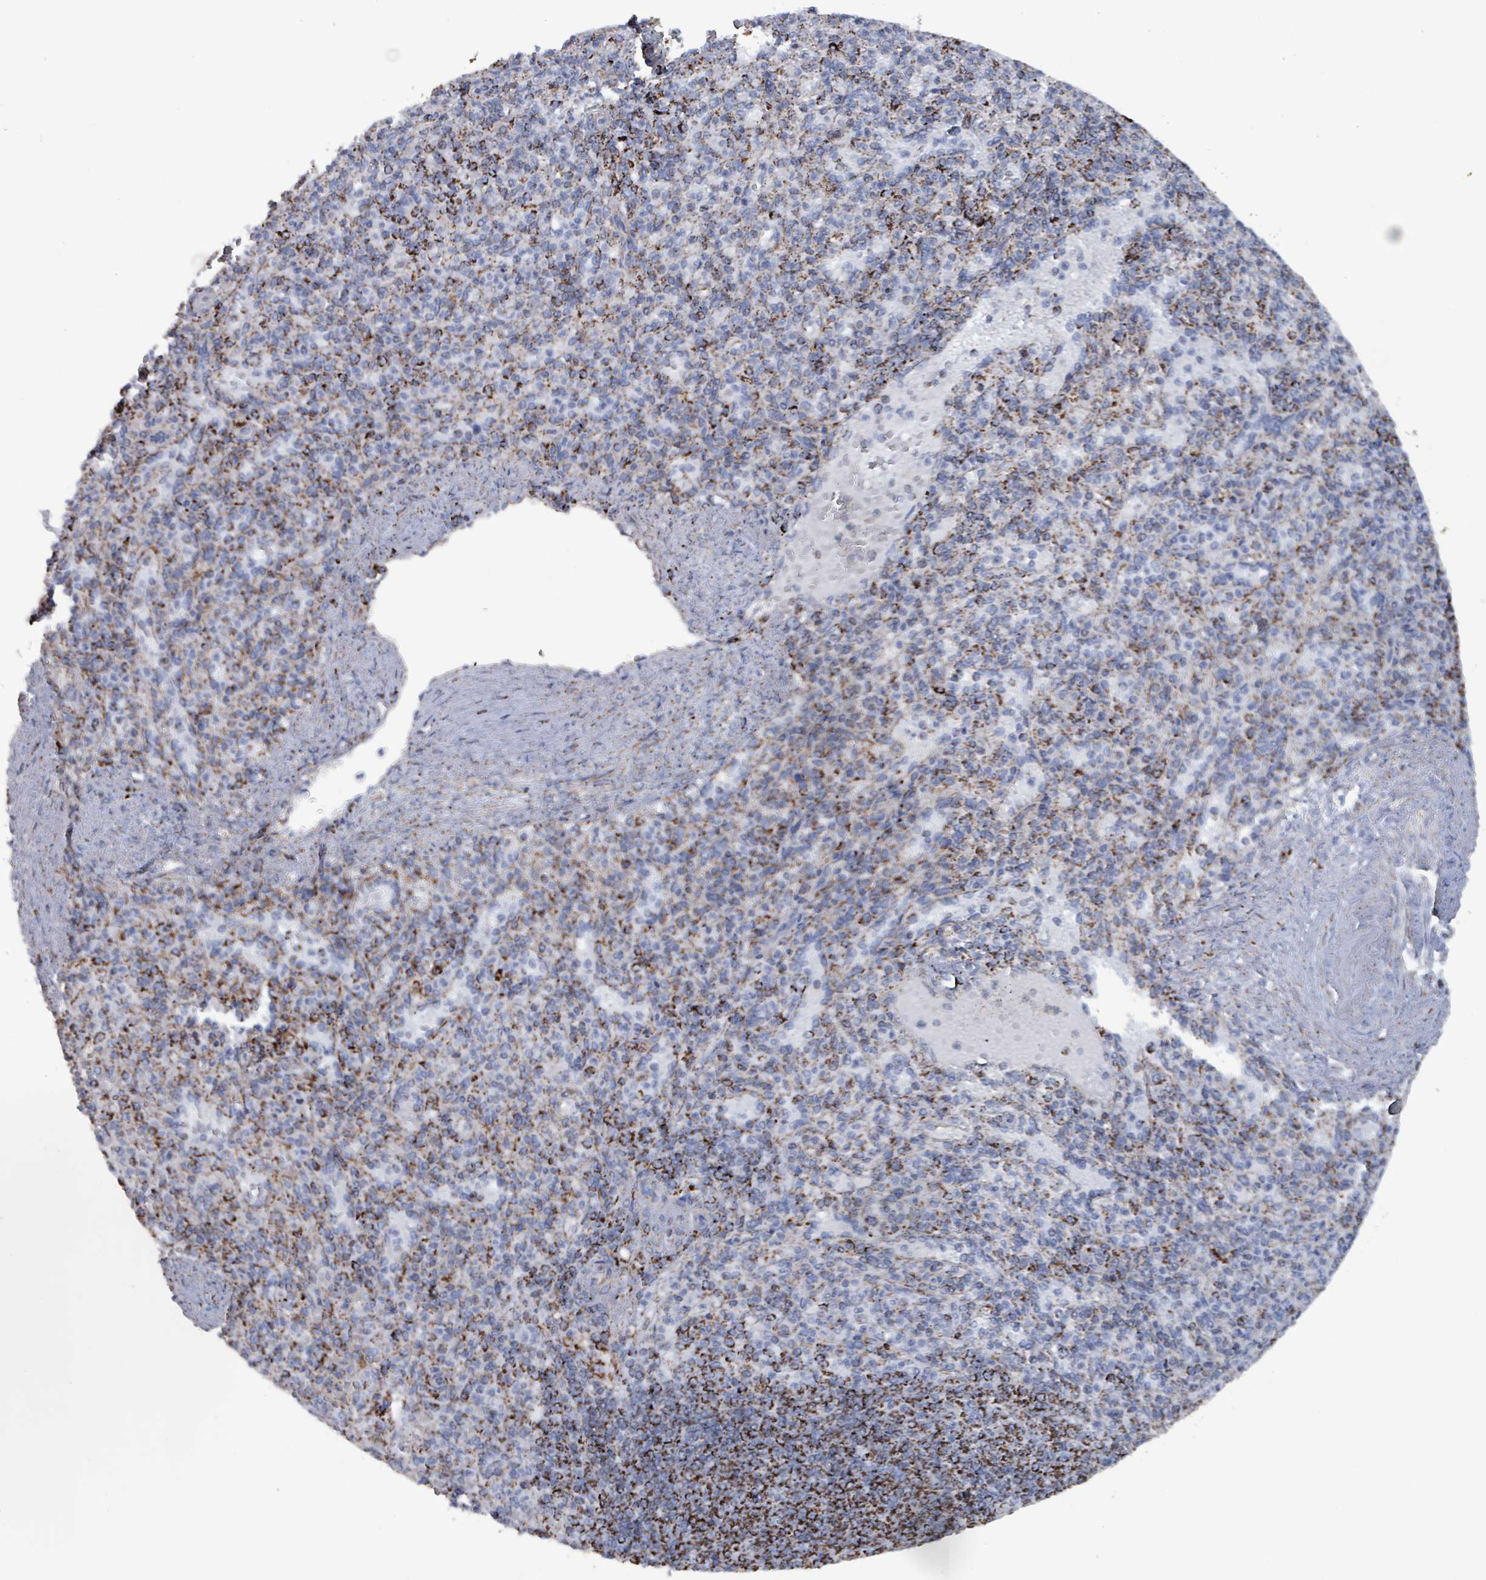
{"staining": {"intensity": "strong", "quantity": "<25%", "location": "cytoplasmic/membranous"}, "tissue": "spleen", "cell_type": "Cells in red pulp", "image_type": "normal", "snomed": [{"axis": "morphology", "description": "Normal tissue, NOS"}, {"axis": "topography", "description": "Spleen"}], "caption": "Spleen stained with DAB IHC displays medium levels of strong cytoplasmic/membranous staining in about <25% of cells in red pulp.", "gene": "IDH3B", "patient": {"sex": "female", "age": 74}}